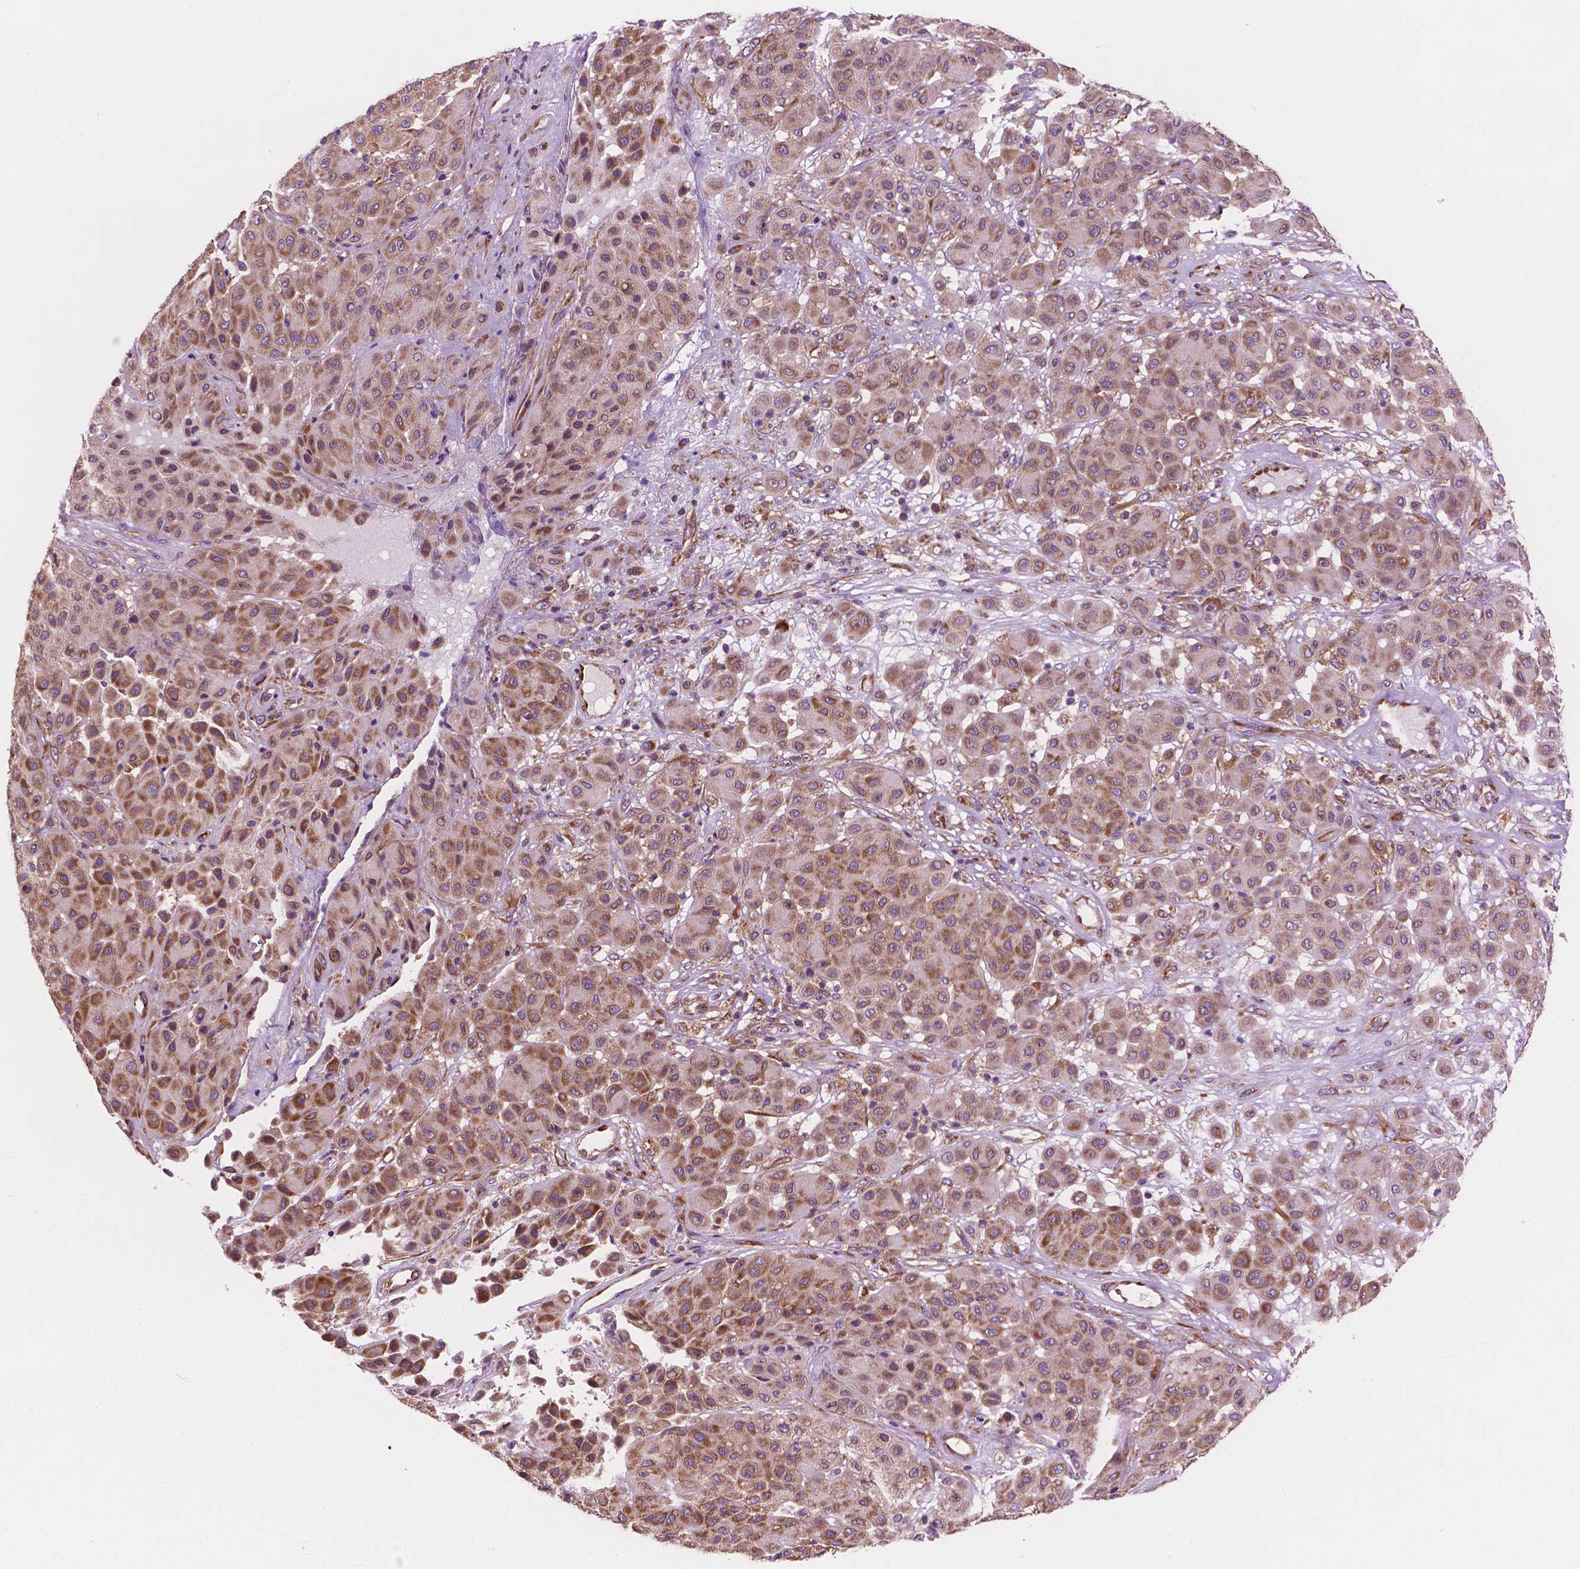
{"staining": {"intensity": "moderate", "quantity": ">75%", "location": "cytoplasmic/membranous"}, "tissue": "melanoma", "cell_type": "Tumor cells", "image_type": "cancer", "snomed": [{"axis": "morphology", "description": "Malignant melanoma, Metastatic site"}, {"axis": "topography", "description": "Smooth muscle"}], "caption": "A medium amount of moderate cytoplasmic/membranous staining is appreciated in approximately >75% of tumor cells in melanoma tissue. (DAB (3,3'-diaminobenzidine) IHC, brown staining for protein, blue staining for nuclei).", "gene": "RPL37A", "patient": {"sex": "male", "age": 41}}